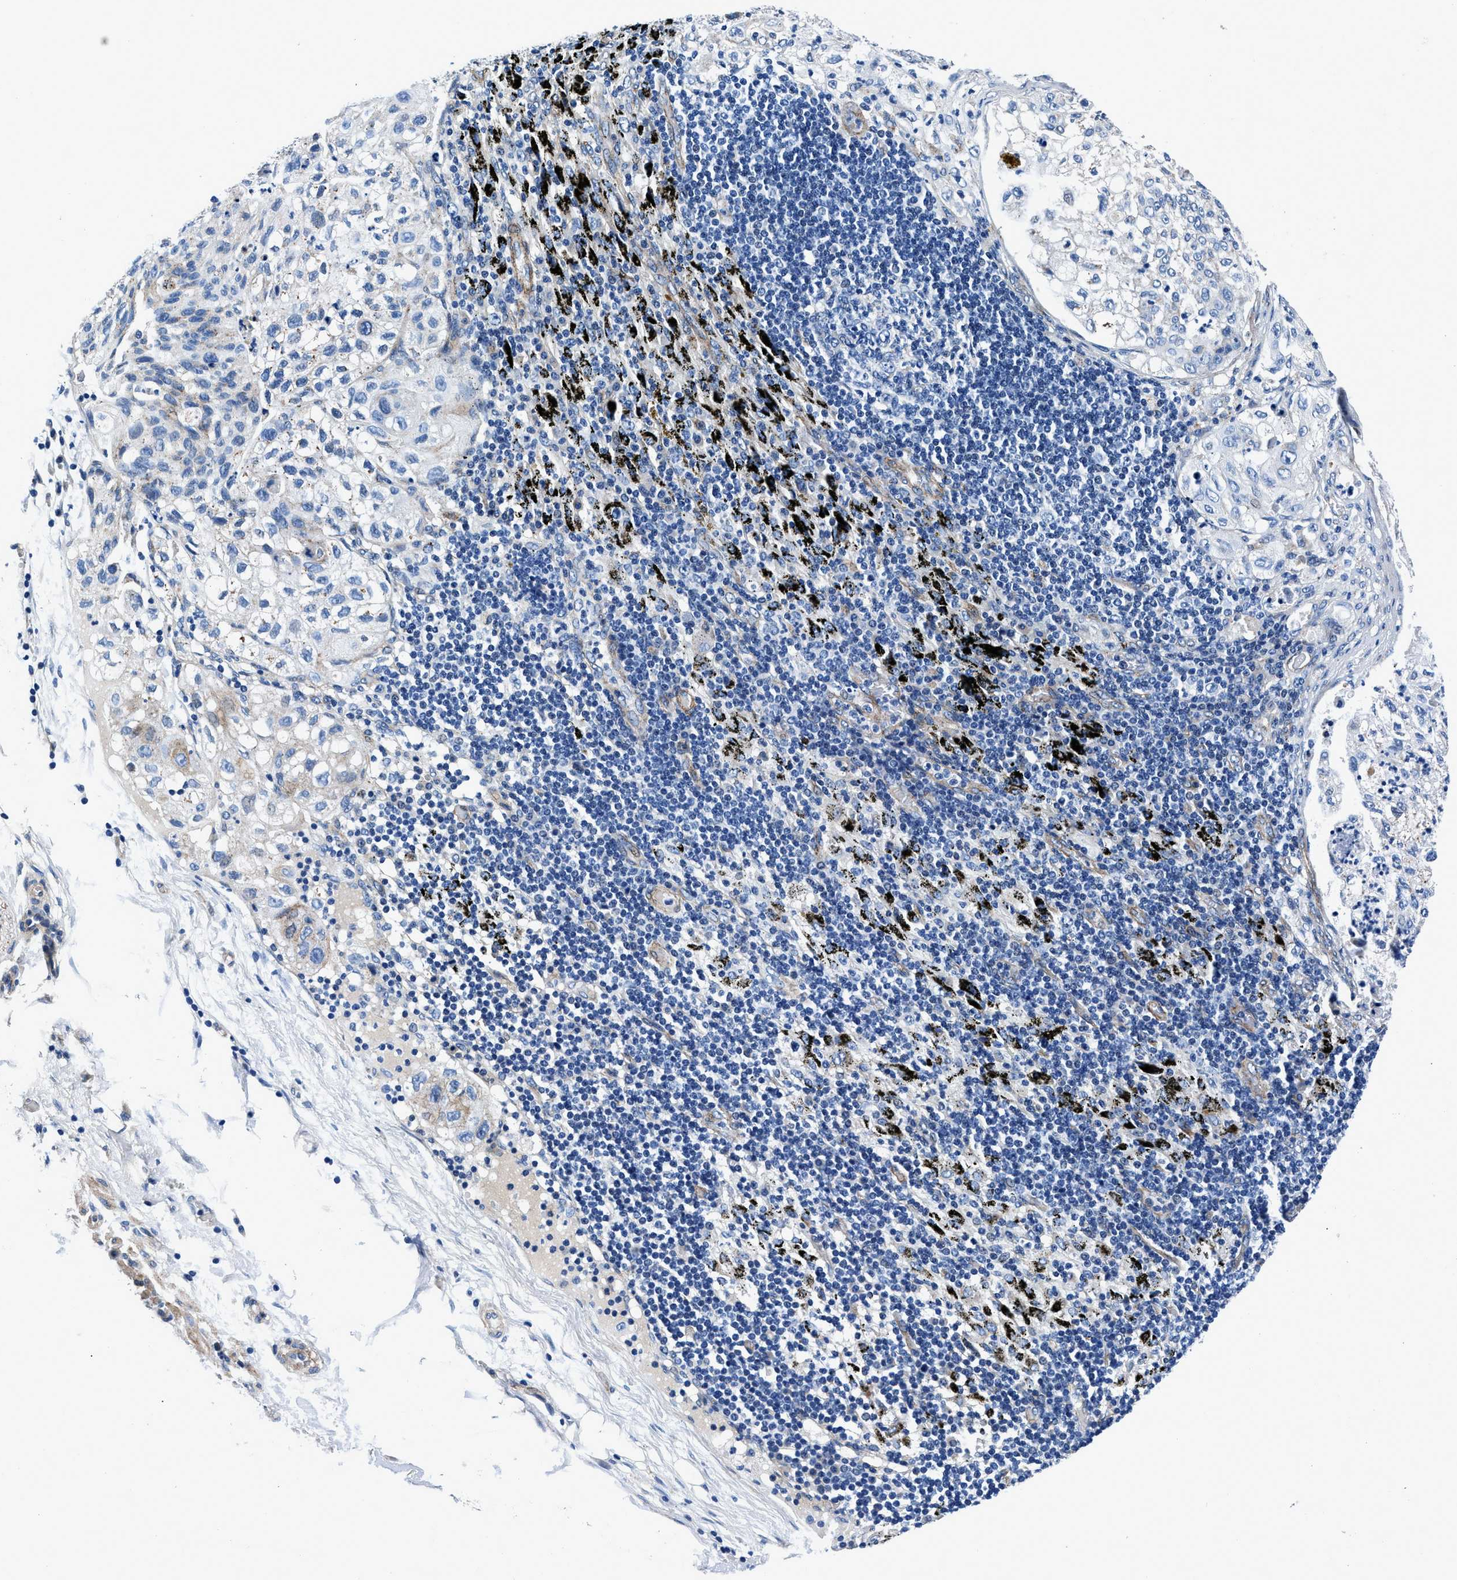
{"staining": {"intensity": "negative", "quantity": "none", "location": "none"}, "tissue": "lung cancer", "cell_type": "Tumor cells", "image_type": "cancer", "snomed": [{"axis": "morphology", "description": "Inflammation, NOS"}, {"axis": "morphology", "description": "Squamous cell carcinoma, NOS"}, {"axis": "topography", "description": "Lymph node"}, {"axis": "topography", "description": "Soft tissue"}, {"axis": "topography", "description": "Lung"}], "caption": "This is an IHC photomicrograph of lung squamous cell carcinoma. There is no positivity in tumor cells.", "gene": "DAG1", "patient": {"sex": "male", "age": 66}}